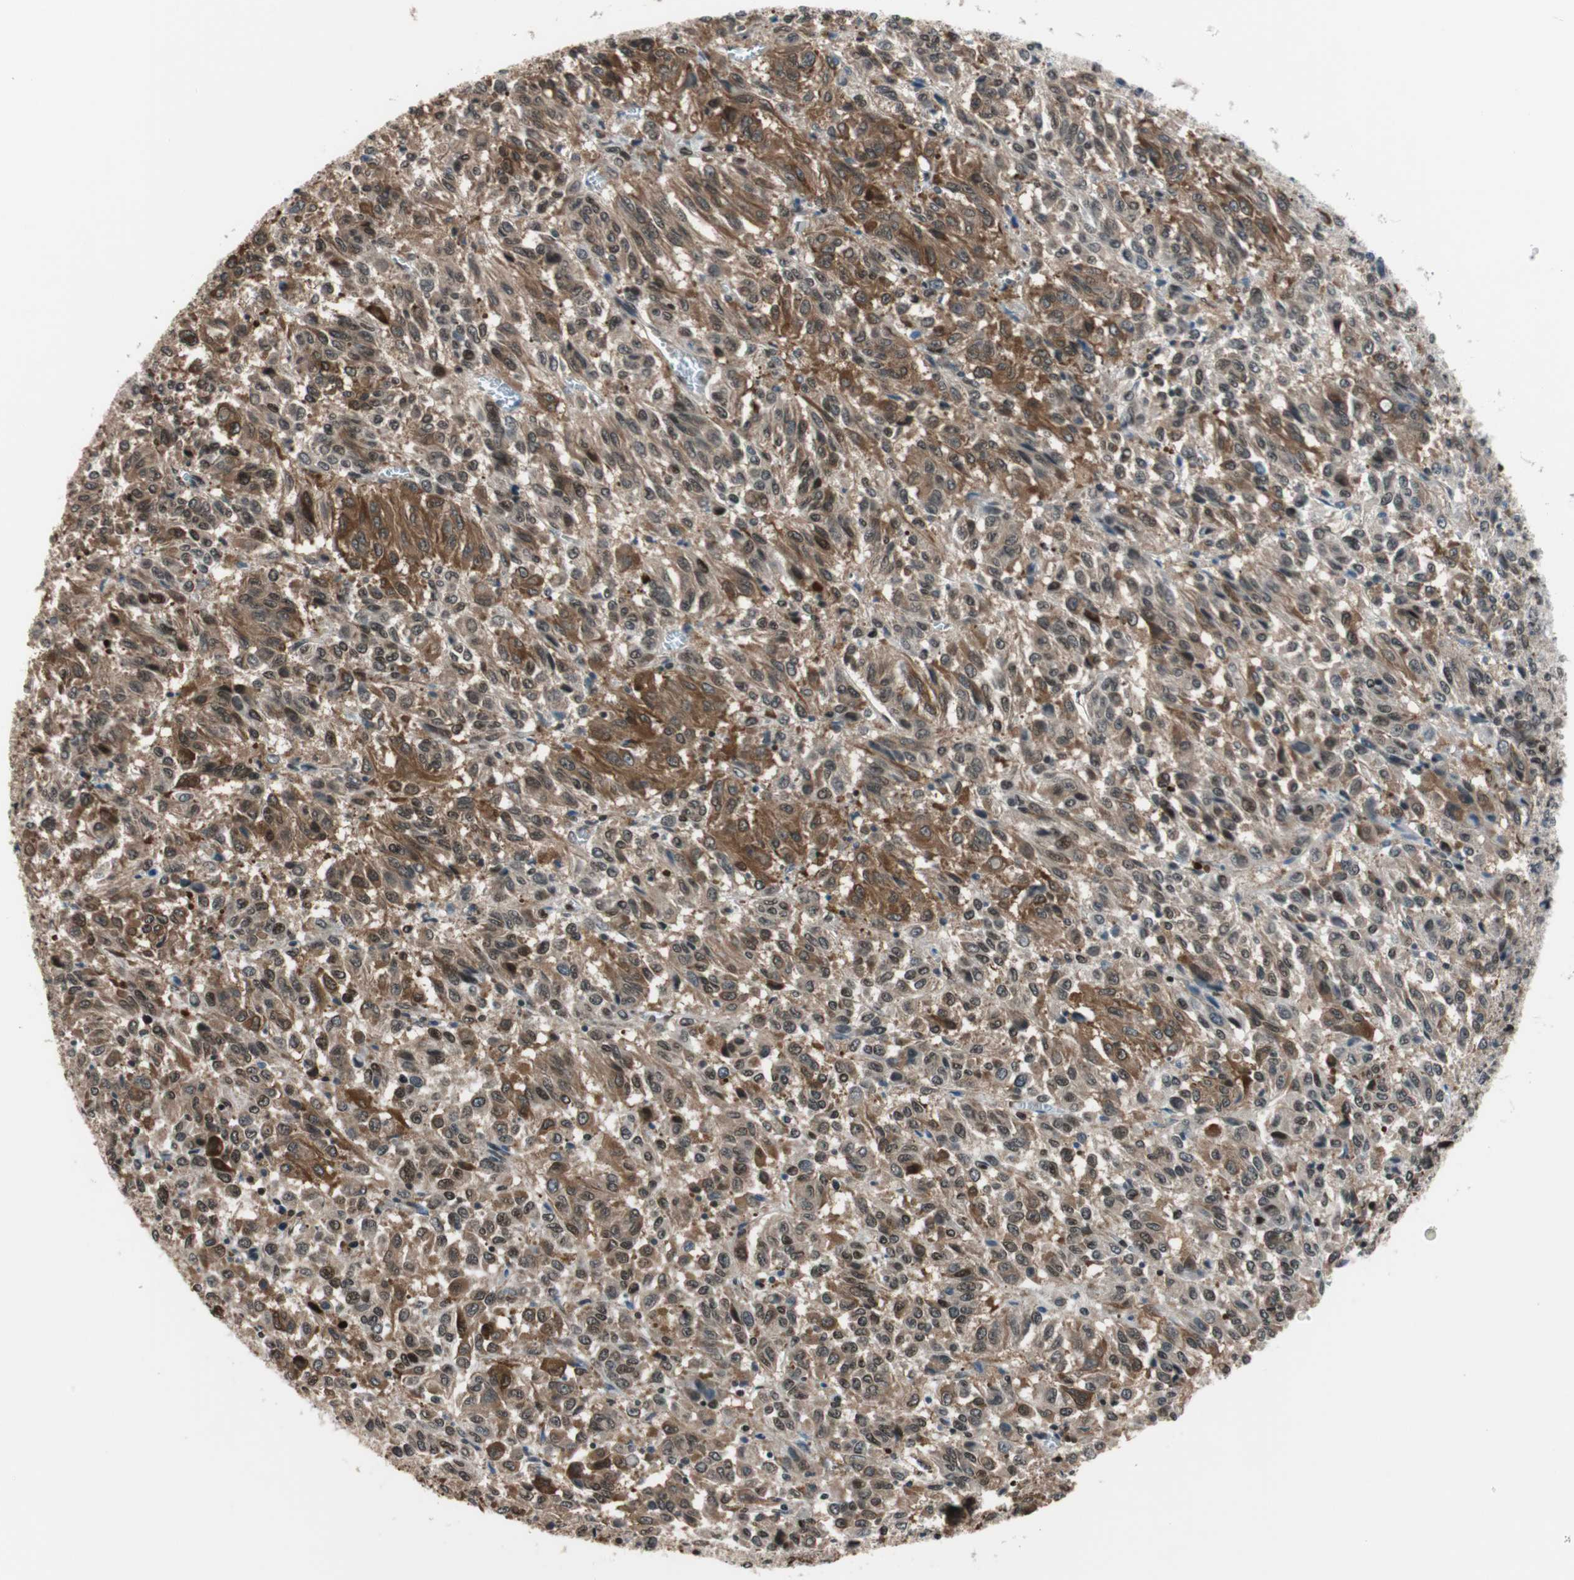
{"staining": {"intensity": "moderate", "quantity": ">75%", "location": "cytoplasmic/membranous"}, "tissue": "melanoma", "cell_type": "Tumor cells", "image_type": "cancer", "snomed": [{"axis": "morphology", "description": "Malignant melanoma, Metastatic site"}, {"axis": "topography", "description": "Lung"}], "caption": "The micrograph reveals a brown stain indicating the presence of a protein in the cytoplasmic/membranous of tumor cells in malignant melanoma (metastatic site).", "gene": "ZNF512B", "patient": {"sex": "male", "age": 64}}